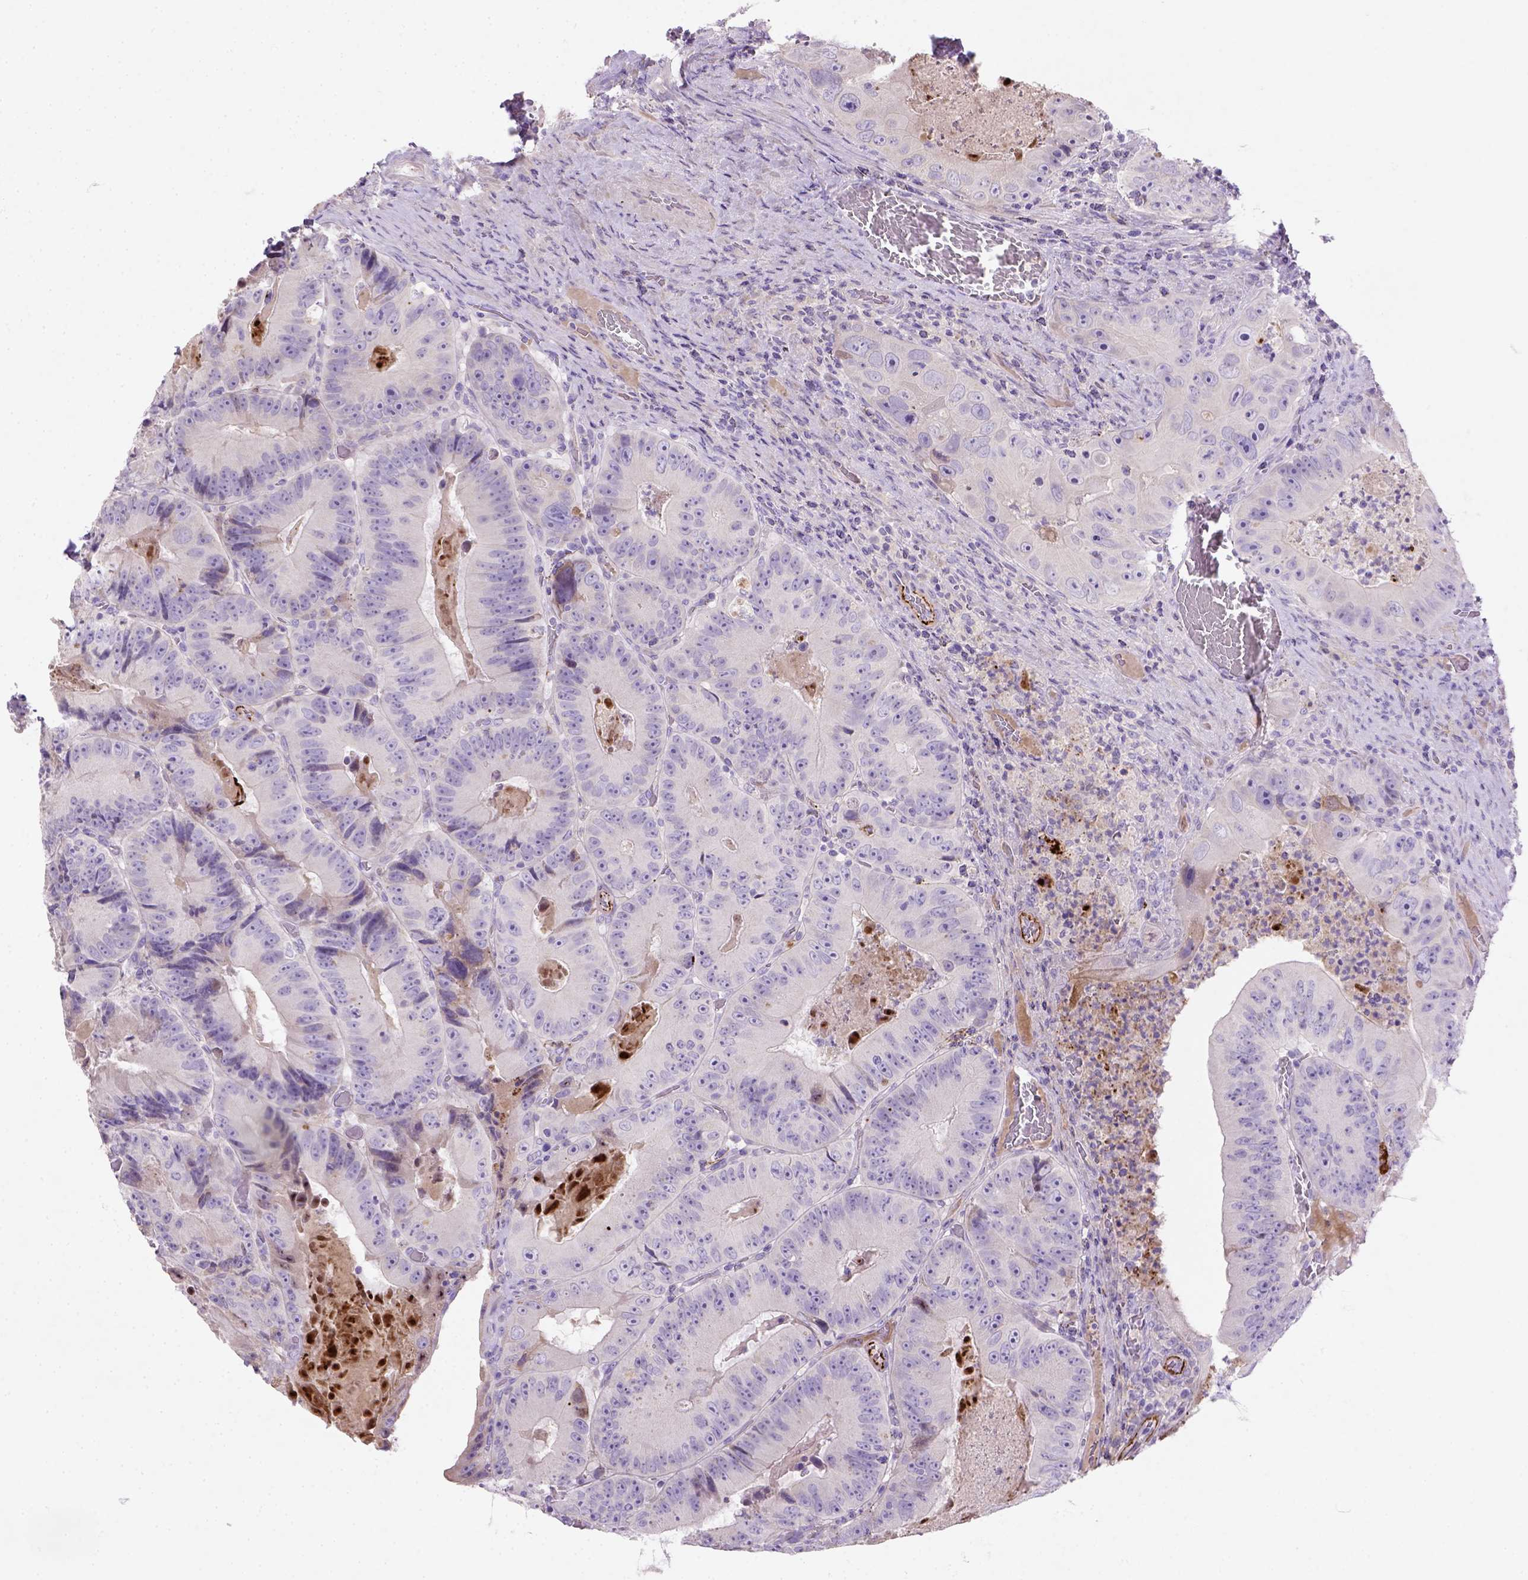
{"staining": {"intensity": "negative", "quantity": "none", "location": "none"}, "tissue": "colorectal cancer", "cell_type": "Tumor cells", "image_type": "cancer", "snomed": [{"axis": "morphology", "description": "Adenocarcinoma, NOS"}, {"axis": "topography", "description": "Colon"}], "caption": "There is no significant expression in tumor cells of colorectal cancer (adenocarcinoma). (Brightfield microscopy of DAB immunohistochemistry (IHC) at high magnification).", "gene": "NUDT2", "patient": {"sex": "female", "age": 86}}